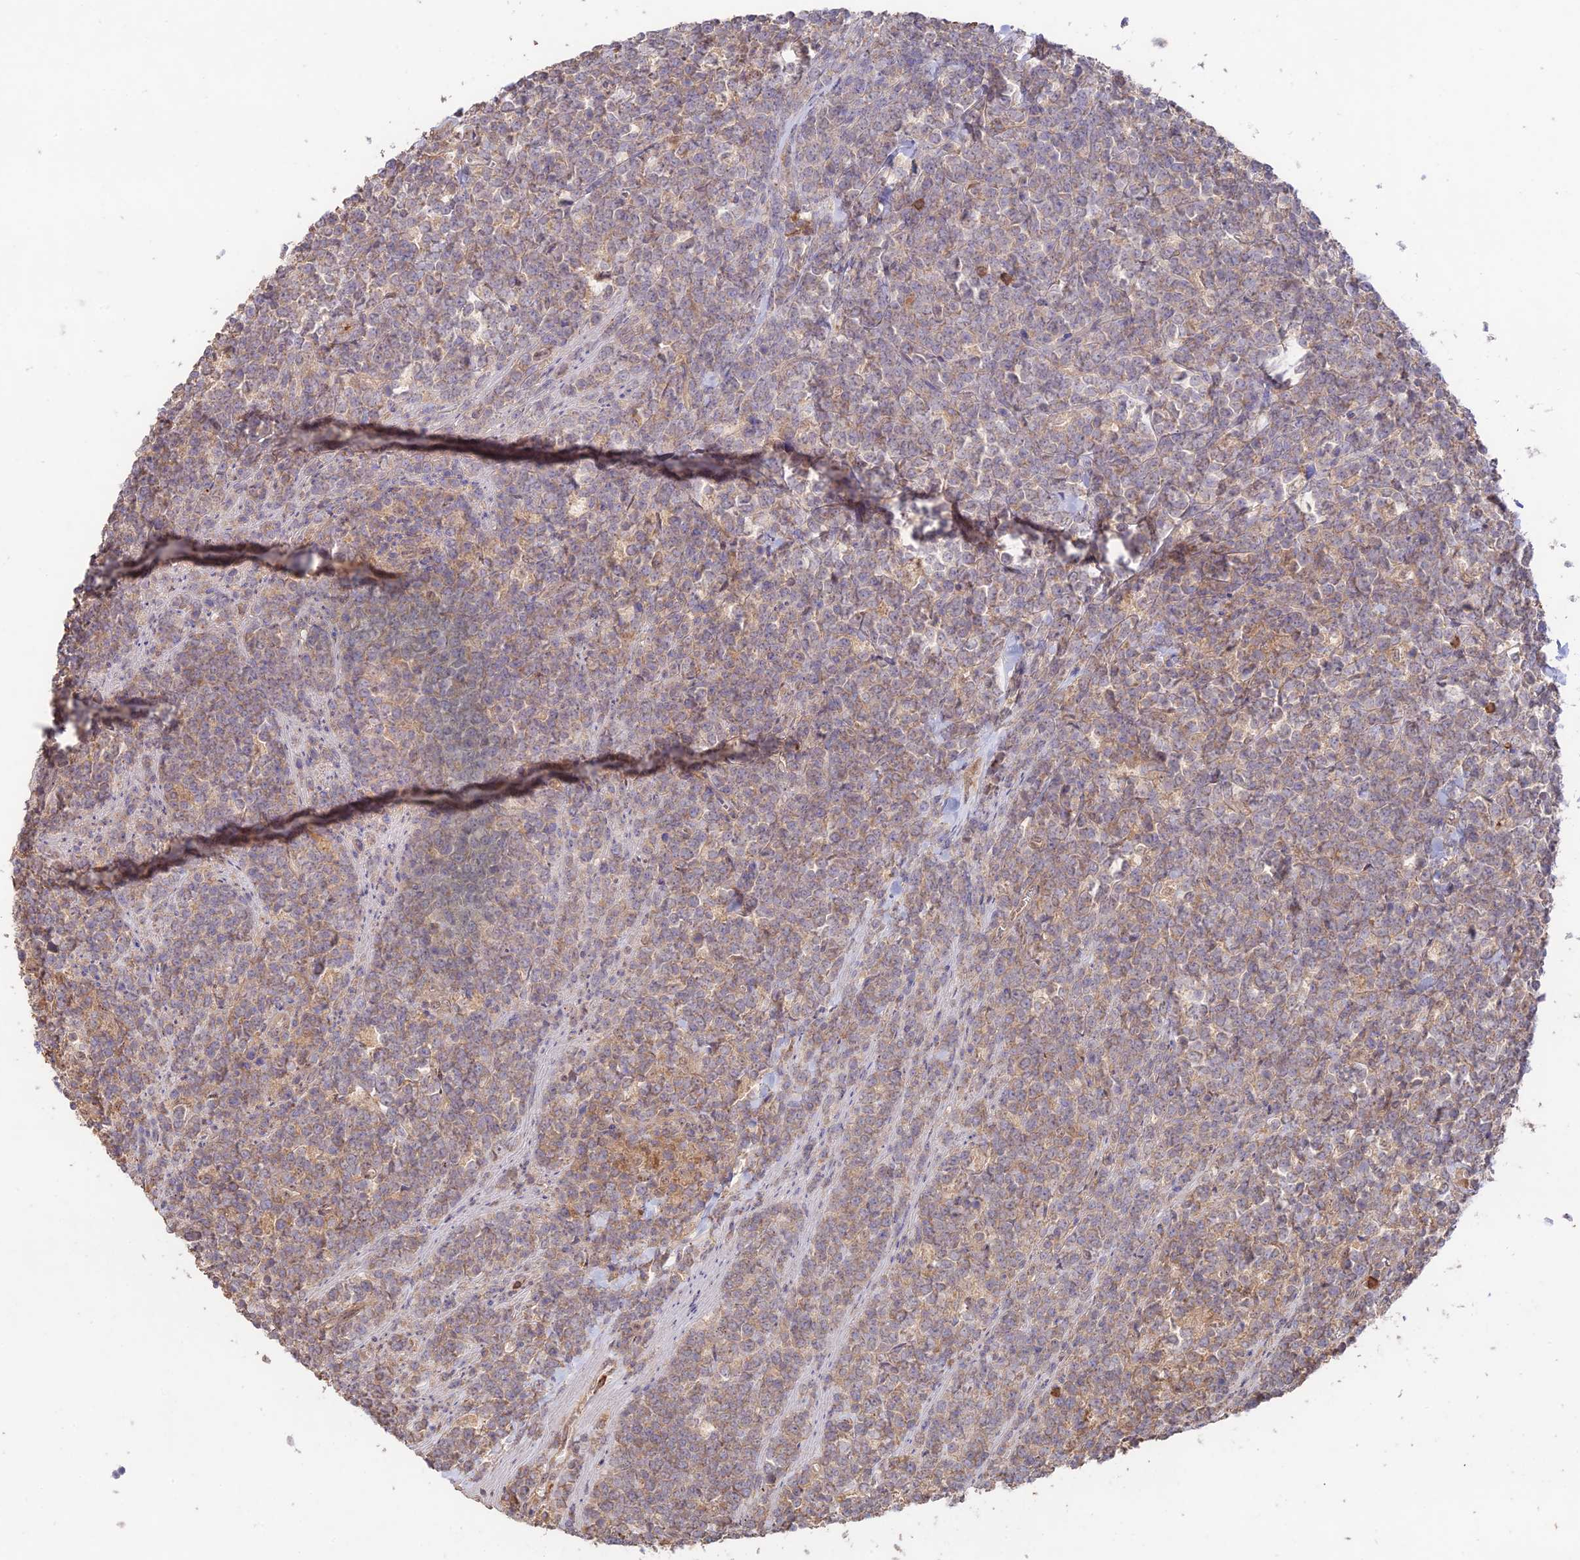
{"staining": {"intensity": "weak", "quantity": ">75%", "location": "cytoplasmic/membranous"}, "tissue": "lymphoma", "cell_type": "Tumor cells", "image_type": "cancer", "snomed": [{"axis": "morphology", "description": "Malignant lymphoma, non-Hodgkin's type, High grade"}, {"axis": "topography", "description": "Small intestine"}], "caption": "Weak cytoplasmic/membranous protein staining is identified in about >75% of tumor cells in lymphoma.", "gene": "CLCF1", "patient": {"sex": "male", "age": 8}}